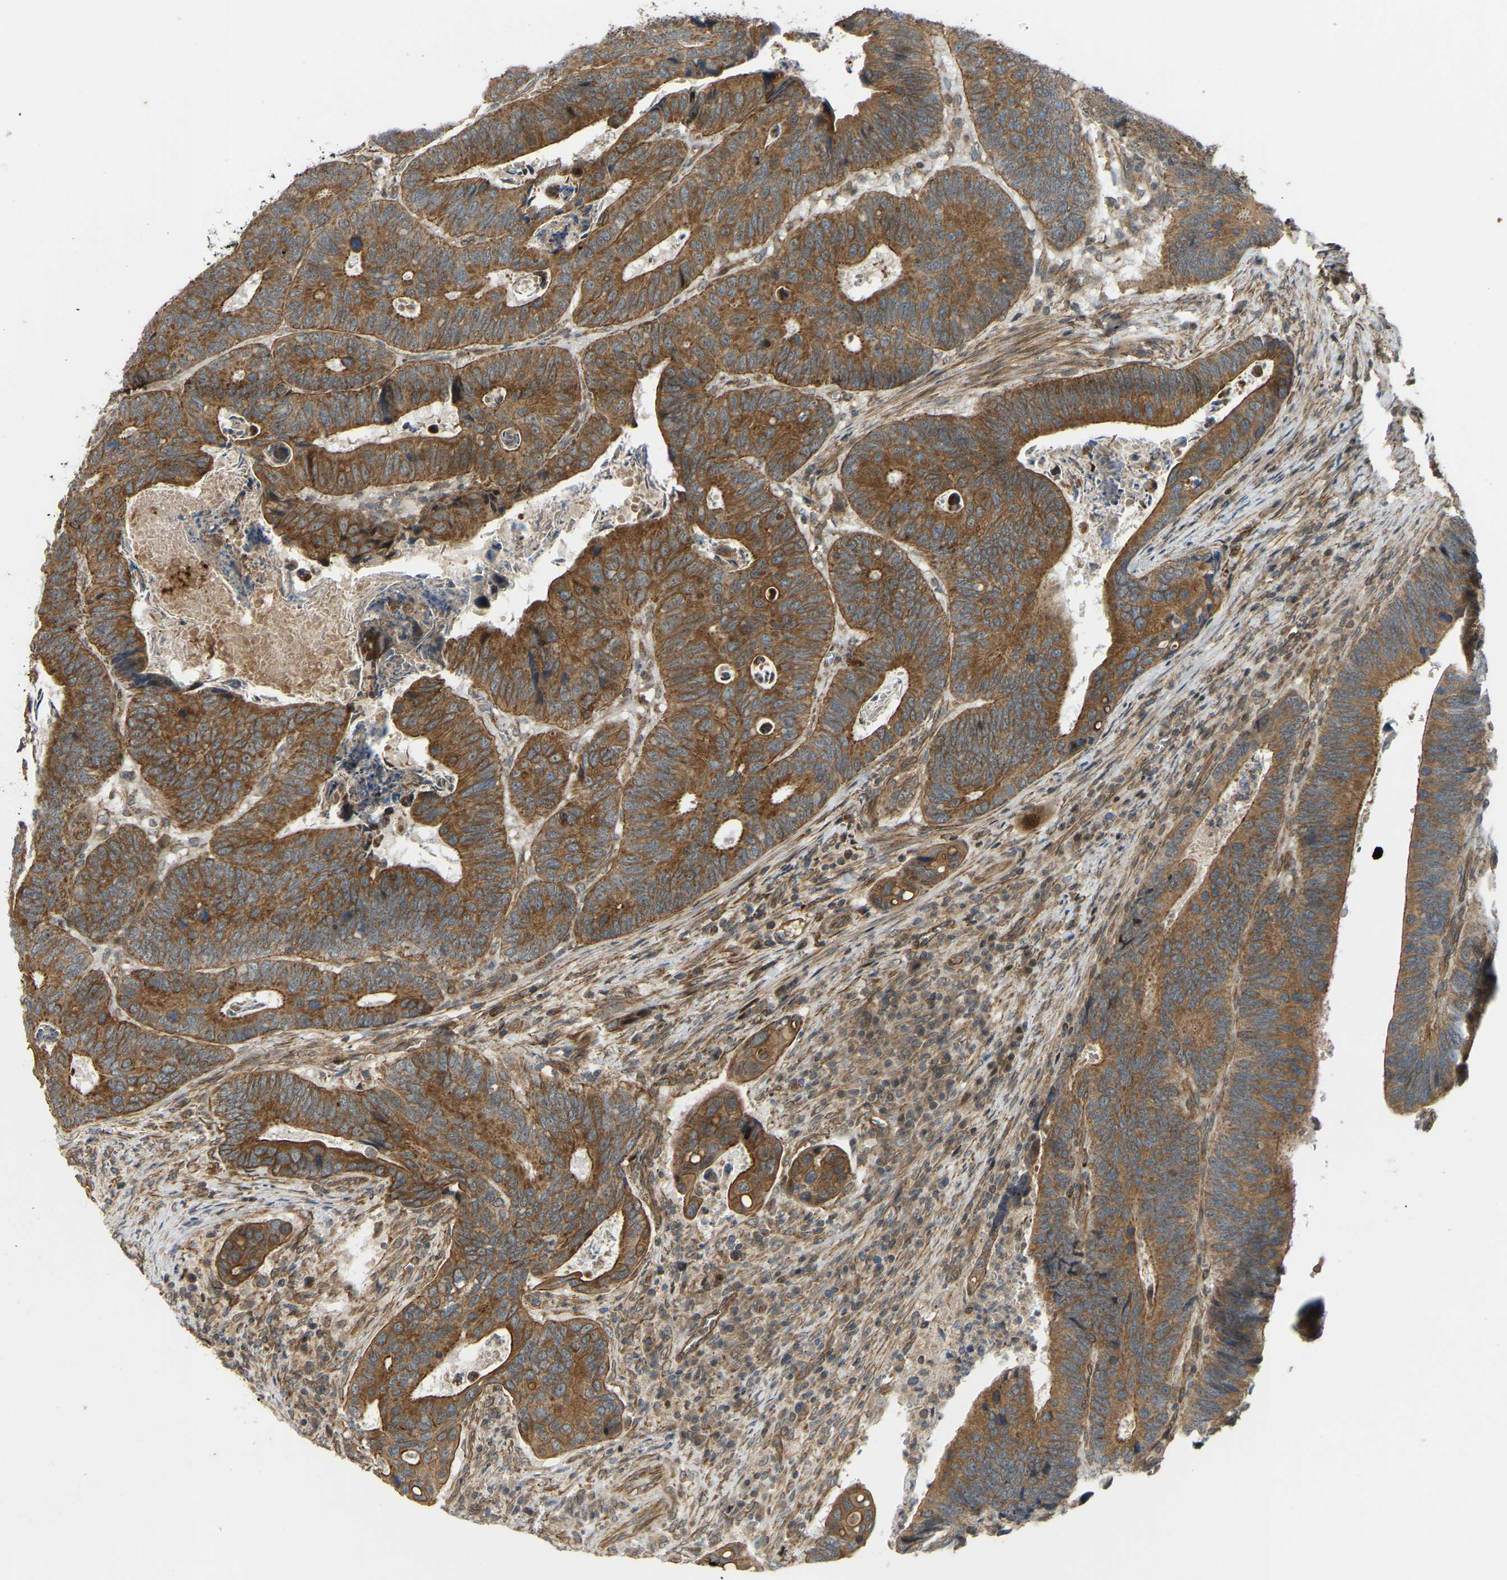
{"staining": {"intensity": "strong", "quantity": ">75%", "location": "cytoplasmic/membranous"}, "tissue": "colorectal cancer", "cell_type": "Tumor cells", "image_type": "cancer", "snomed": [{"axis": "morphology", "description": "Inflammation, NOS"}, {"axis": "morphology", "description": "Adenocarcinoma, NOS"}, {"axis": "topography", "description": "Colon"}], "caption": "Colorectal adenocarcinoma tissue shows strong cytoplasmic/membranous positivity in approximately >75% of tumor cells", "gene": "C21orf91", "patient": {"sex": "male", "age": 72}}